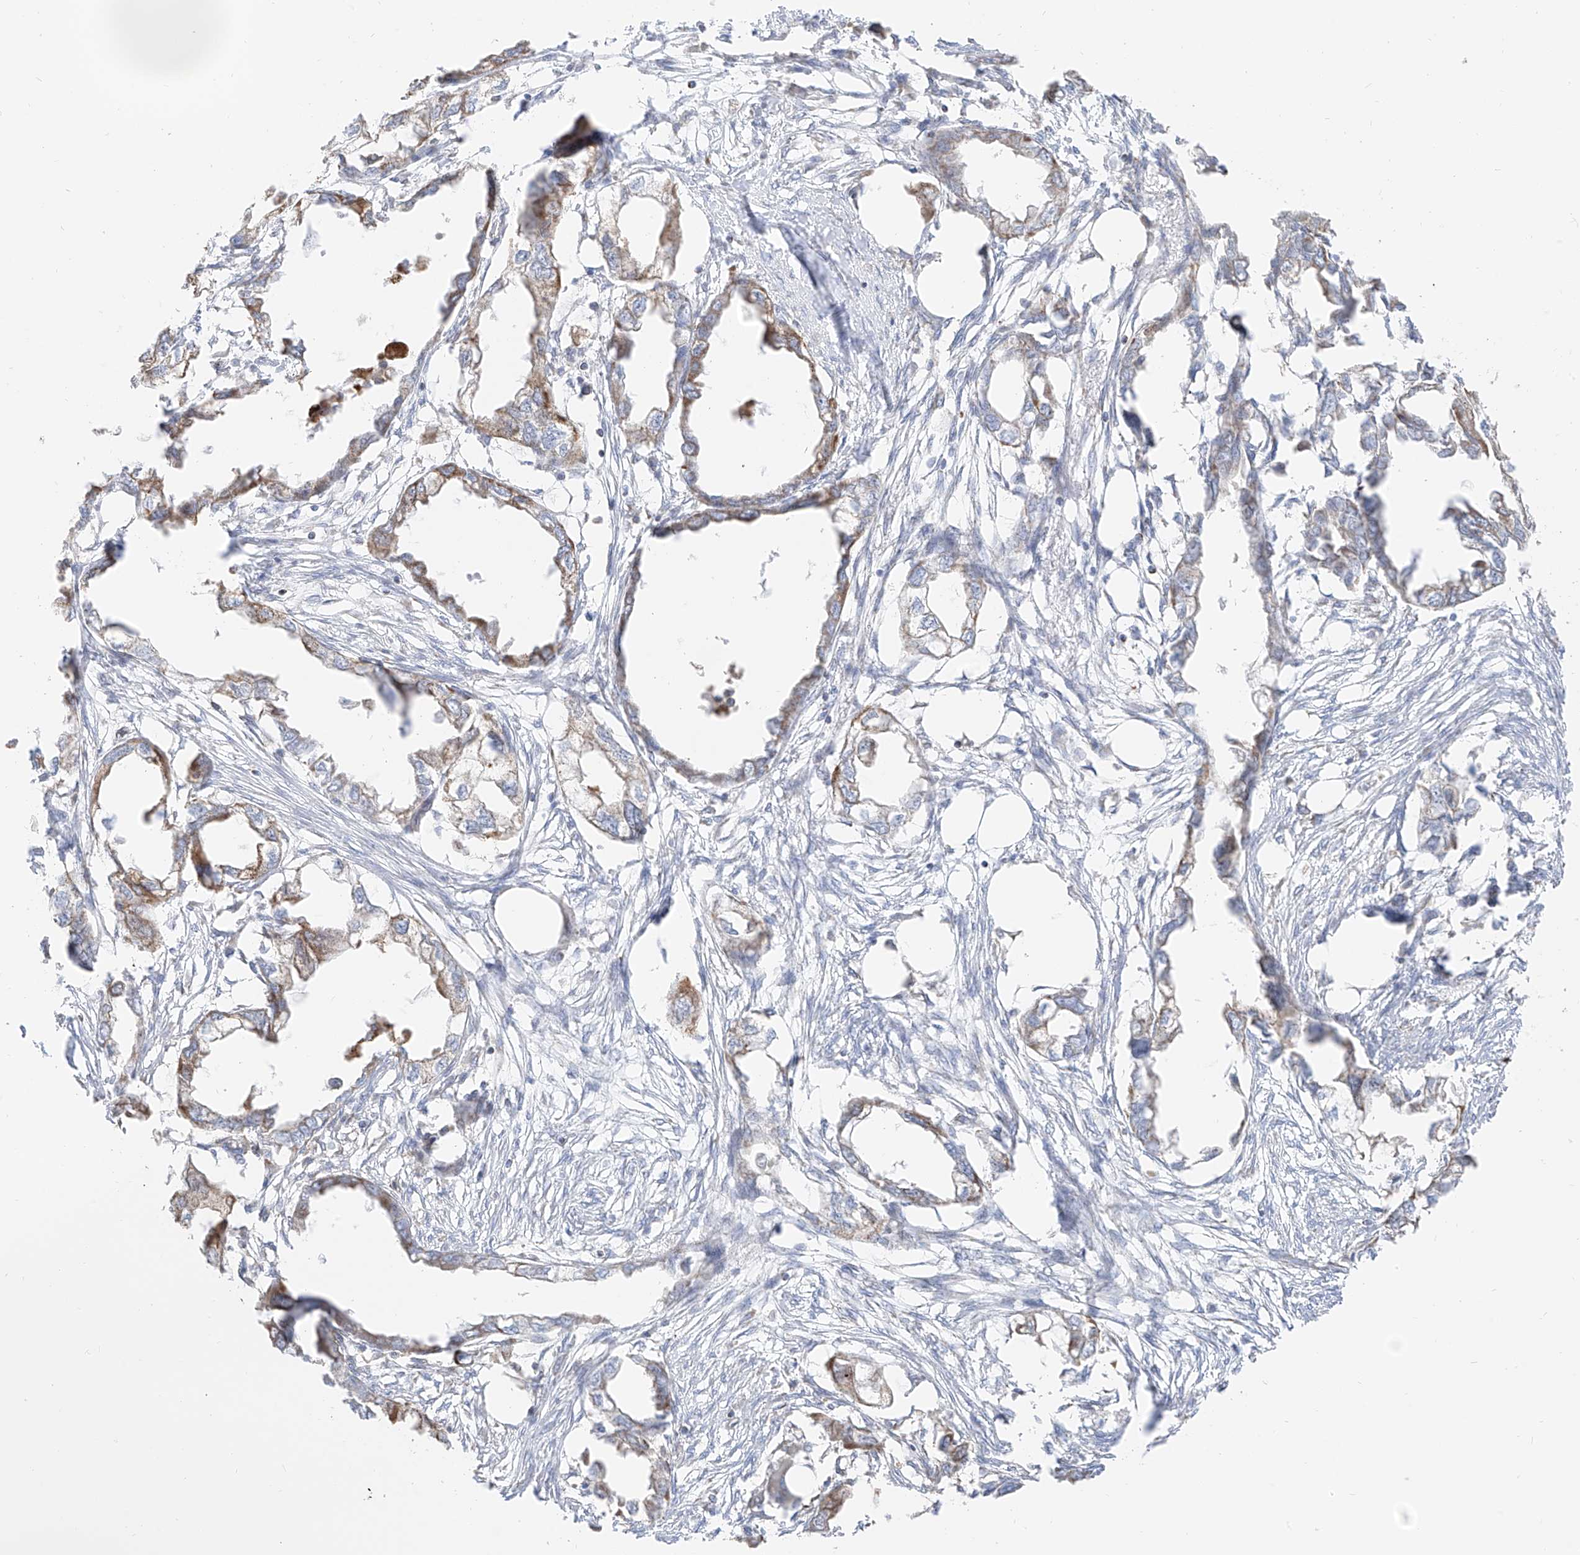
{"staining": {"intensity": "weak", "quantity": "25%-75%", "location": "cytoplasmic/membranous"}, "tissue": "endometrial cancer", "cell_type": "Tumor cells", "image_type": "cancer", "snomed": [{"axis": "morphology", "description": "Adenocarcinoma, NOS"}, {"axis": "morphology", "description": "Adenocarcinoma, metastatic, NOS"}, {"axis": "topography", "description": "Adipose tissue"}, {"axis": "topography", "description": "Endometrium"}], "caption": "High-power microscopy captured an immunohistochemistry image of endometrial metastatic adenocarcinoma, revealing weak cytoplasmic/membranous expression in approximately 25%-75% of tumor cells. The protein is shown in brown color, while the nuclei are stained blue.", "gene": "ETHE1", "patient": {"sex": "female", "age": 67}}